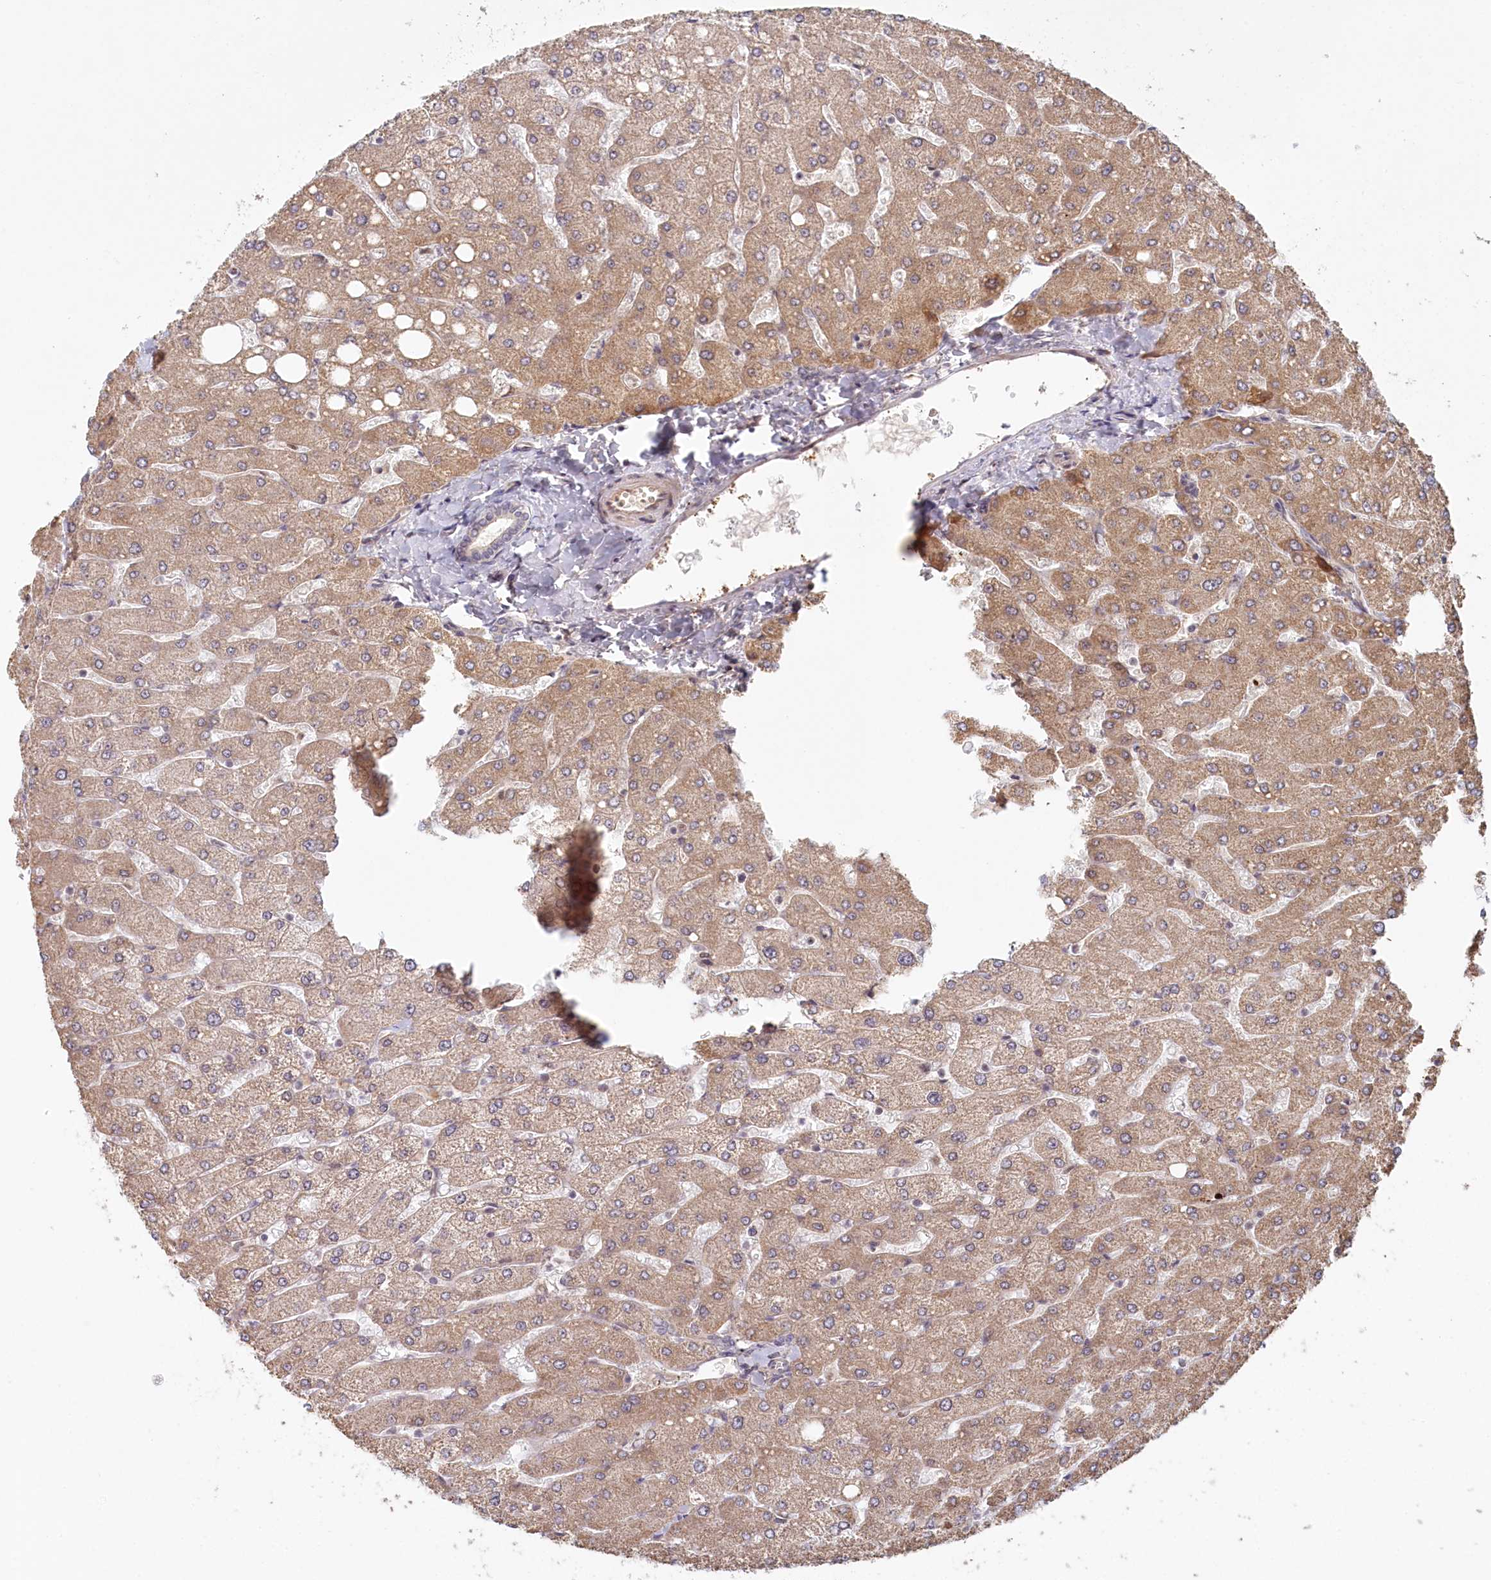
{"staining": {"intensity": "weak", "quantity": "25%-75%", "location": "cytoplasmic/membranous"}, "tissue": "liver", "cell_type": "Cholangiocytes", "image_type": "normal", "snomed": [{"axis": "morphology", "description": "Normal tissue, NOS"}, {"axis": "topography", "description": "Liver"}], "caption": "IHC image of benign liver stained for a protein (brown), which displays low levels of weak cytoplasmic/membranous expression in approximately 25%-75% of cholangiocytes.", "gene": "WAPL", "patient": {"sex": "male", "age": 55}}